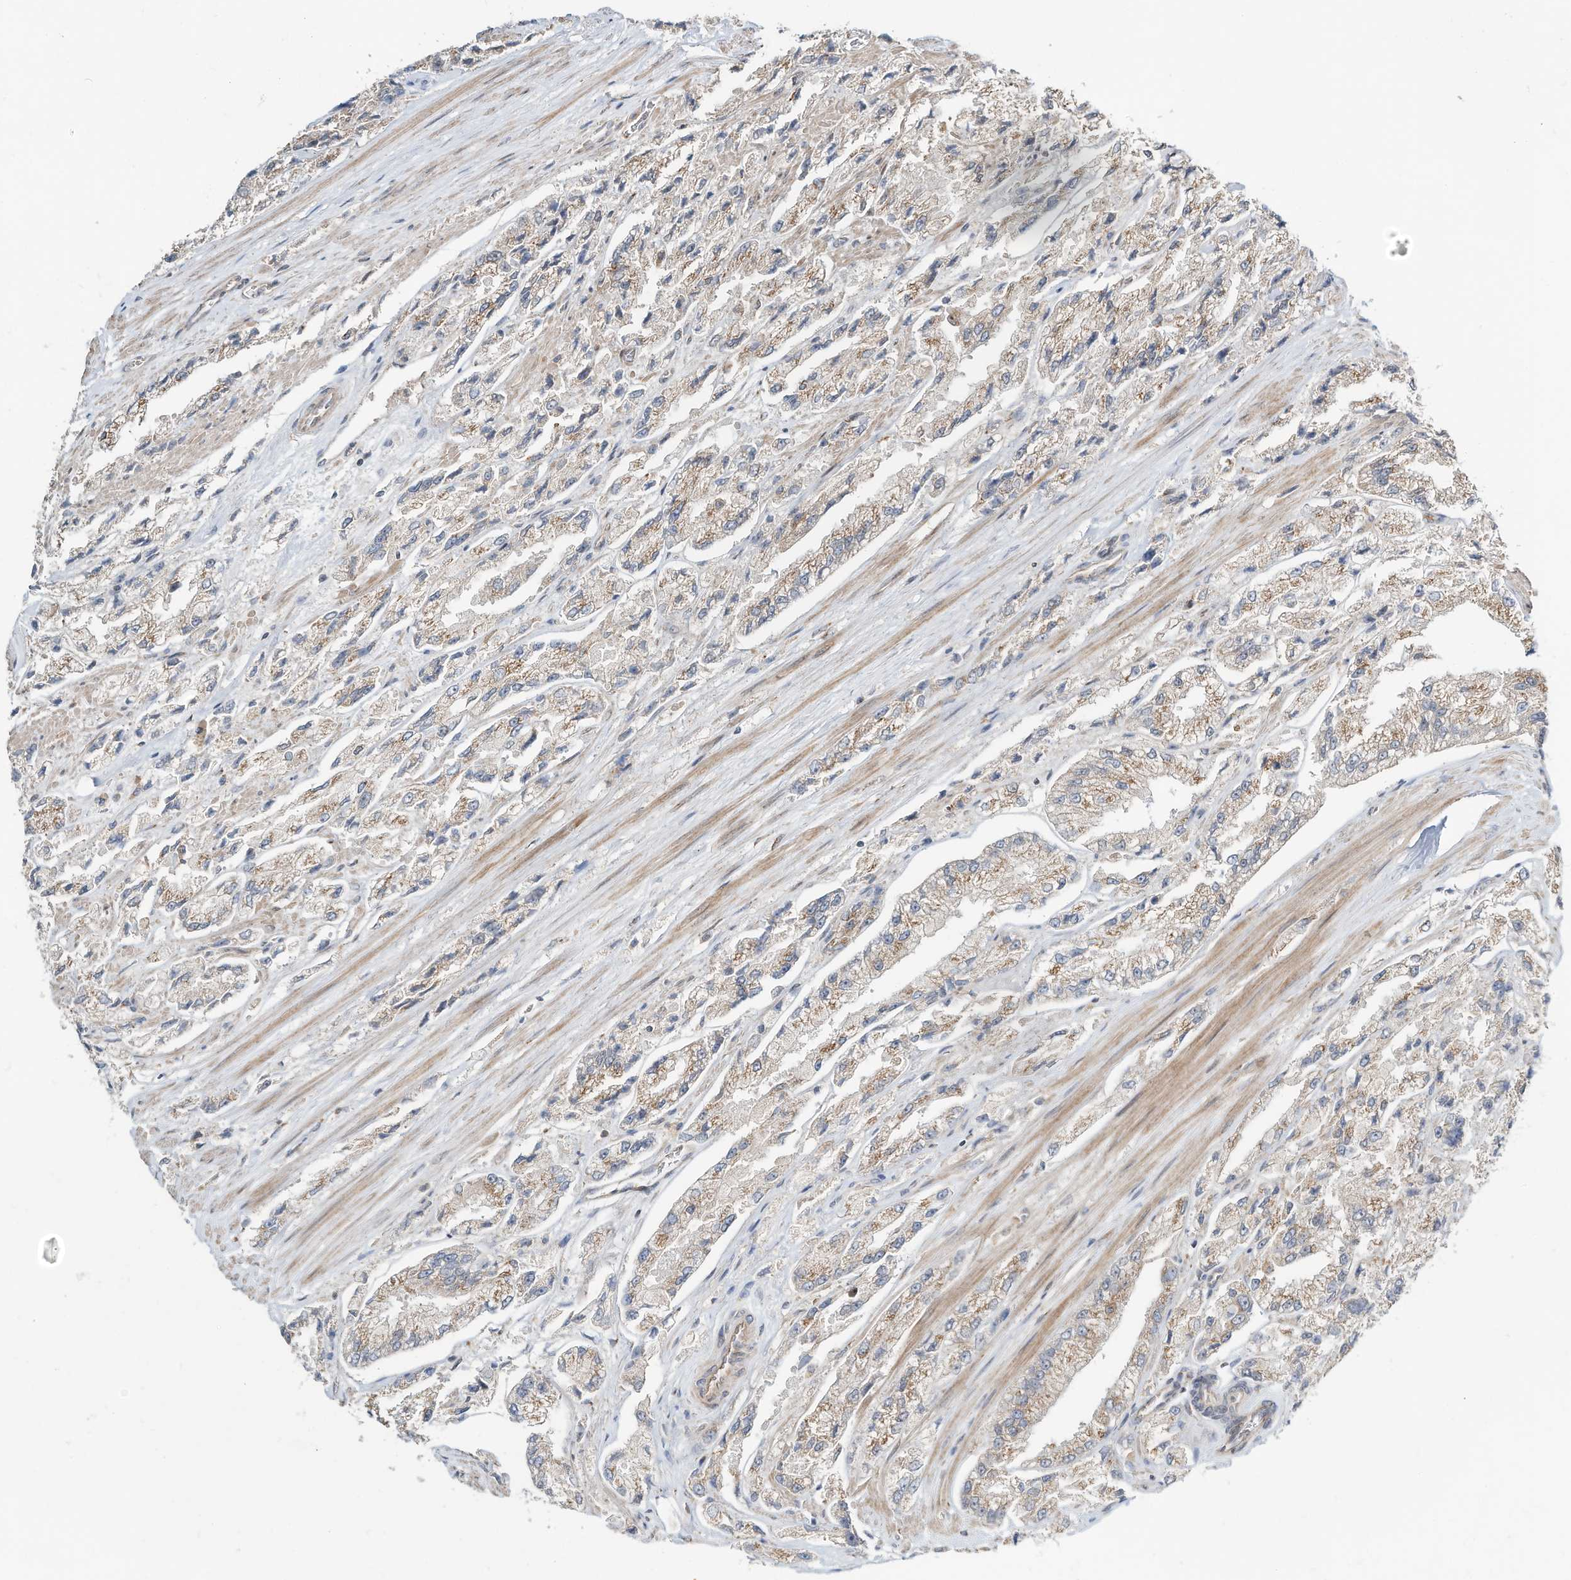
{"staining": {"intensity": "weak", "quantity": ">75%", "location": "cytoplasmic/membranous"}, "tissue": "prostate cancer", "cell_type": "Tumor cells", "image_type": "cancer", "snomed": [{"axis": "morphology", "description": "Adenocarcinoma, High grade"}, {"axis": "topography", "description": "Prostate"}], "caption": "Approximately >75% of tumor cells in human prostate cancer (high-grade adenocarcinoma) reveal weak cytoplasmic/membranous protein positivity as visualized by brown immunohistochemical staining.", "gene": "CUX1", "patient": {"sex": "male", "age": 58}}